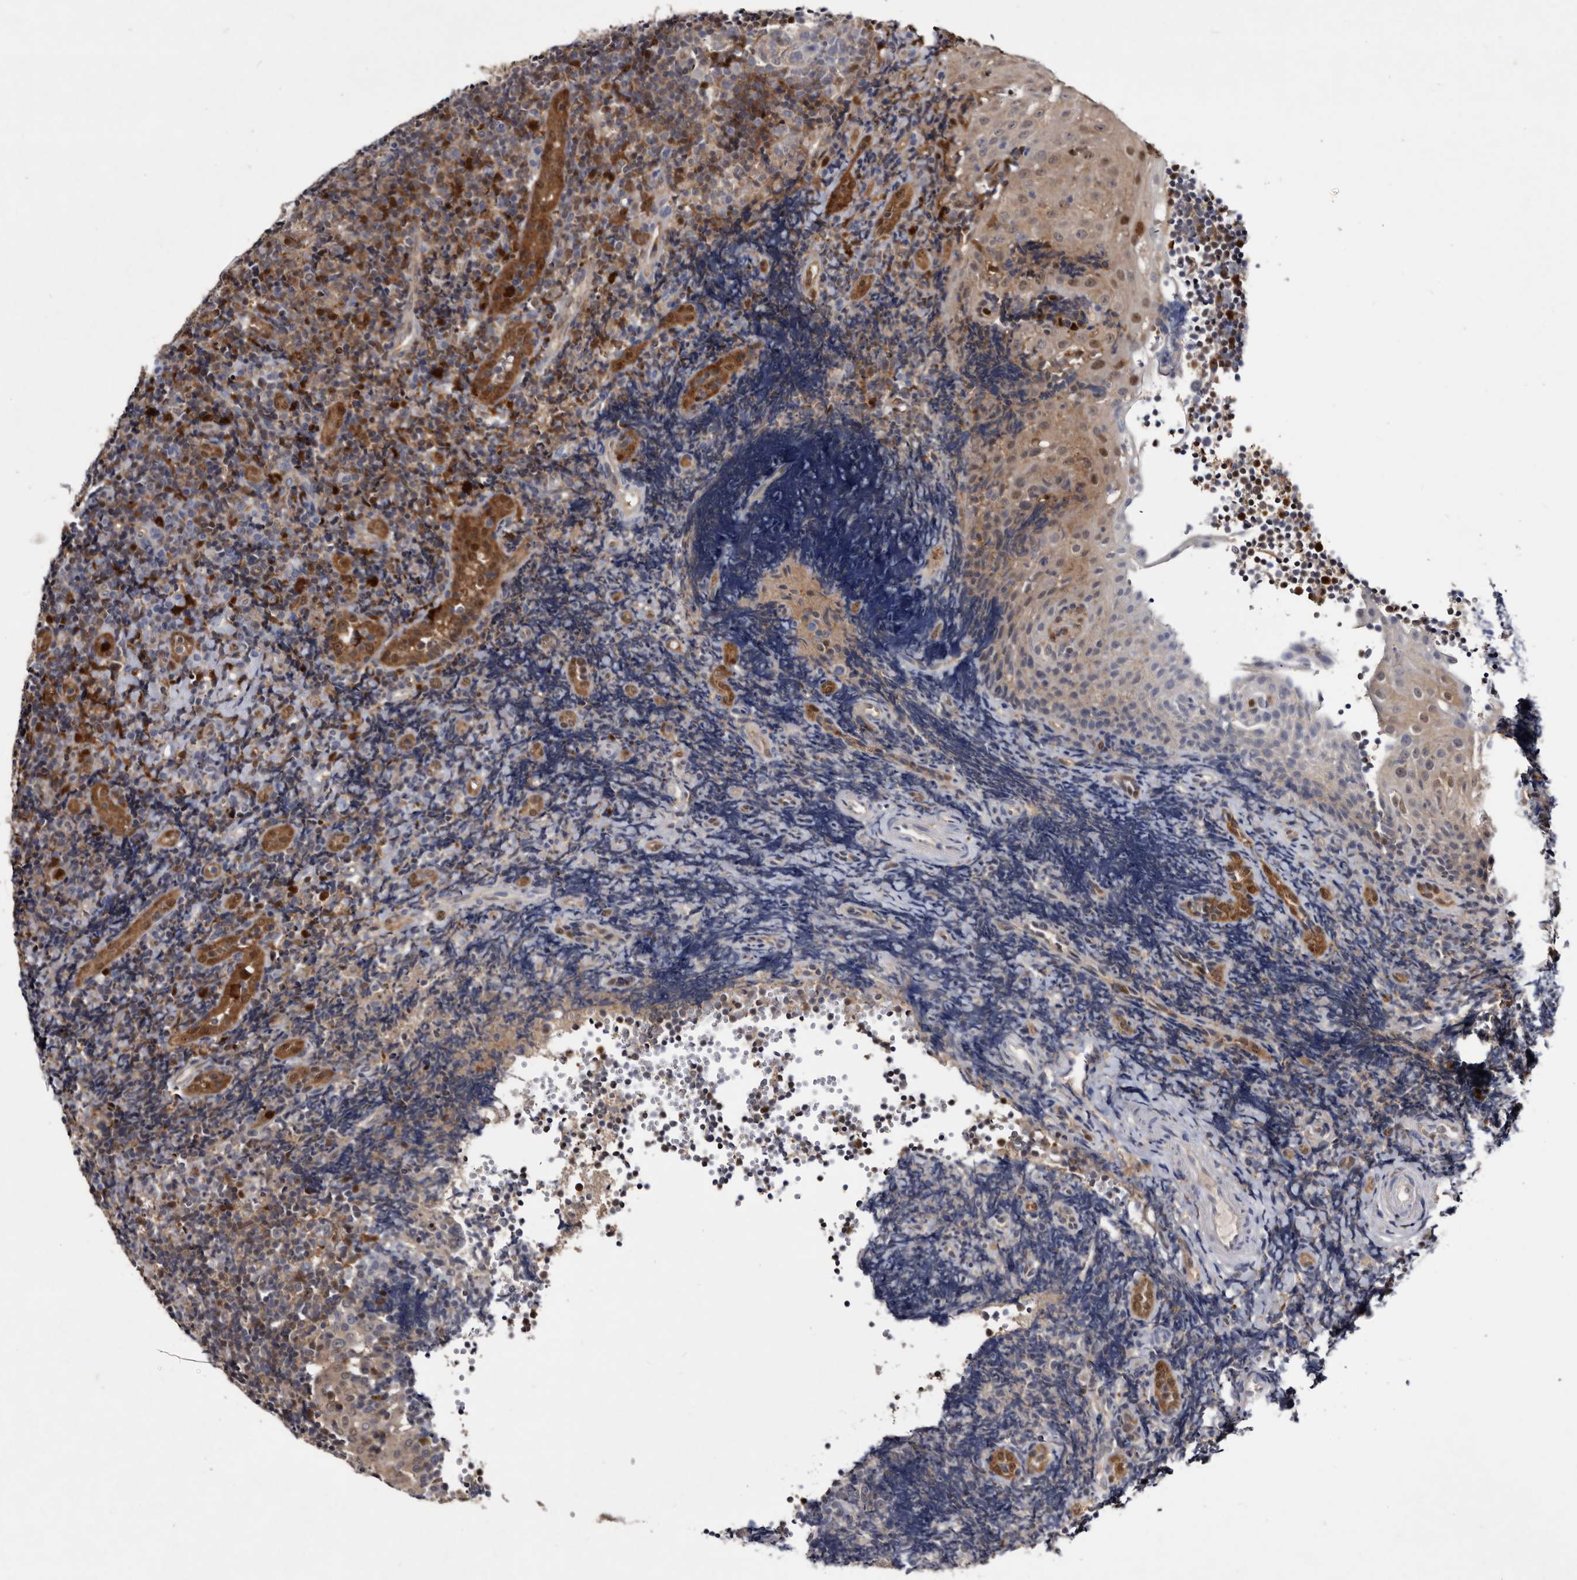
{"staining": {"intensity": "moderate", "quantity": "<25%", "location": "cytoplasmic/membranous,nuclear"}, "tissue": "tonsil", "cell_type": "Germinal center cells", "image_type": "normal", "snomed": [{"axis": "morphology", "description": "Normal tissue, NOS"}, {"axis": "topography", "description": "Tonsil"}], "caption": "A low amount of moderate cytoplasmic/membranous,nuclear positivity is appreciated in about <25% of germinal center cells in normal tonsil. The staining was performed using DAB (3,3'-diaminobenzidine), with brown indicating positive protein expression. Nuclei are stained blue with hematoxylin.", "gene": "SERPINB8", "patient": {"sex": "female", "age": 40}}